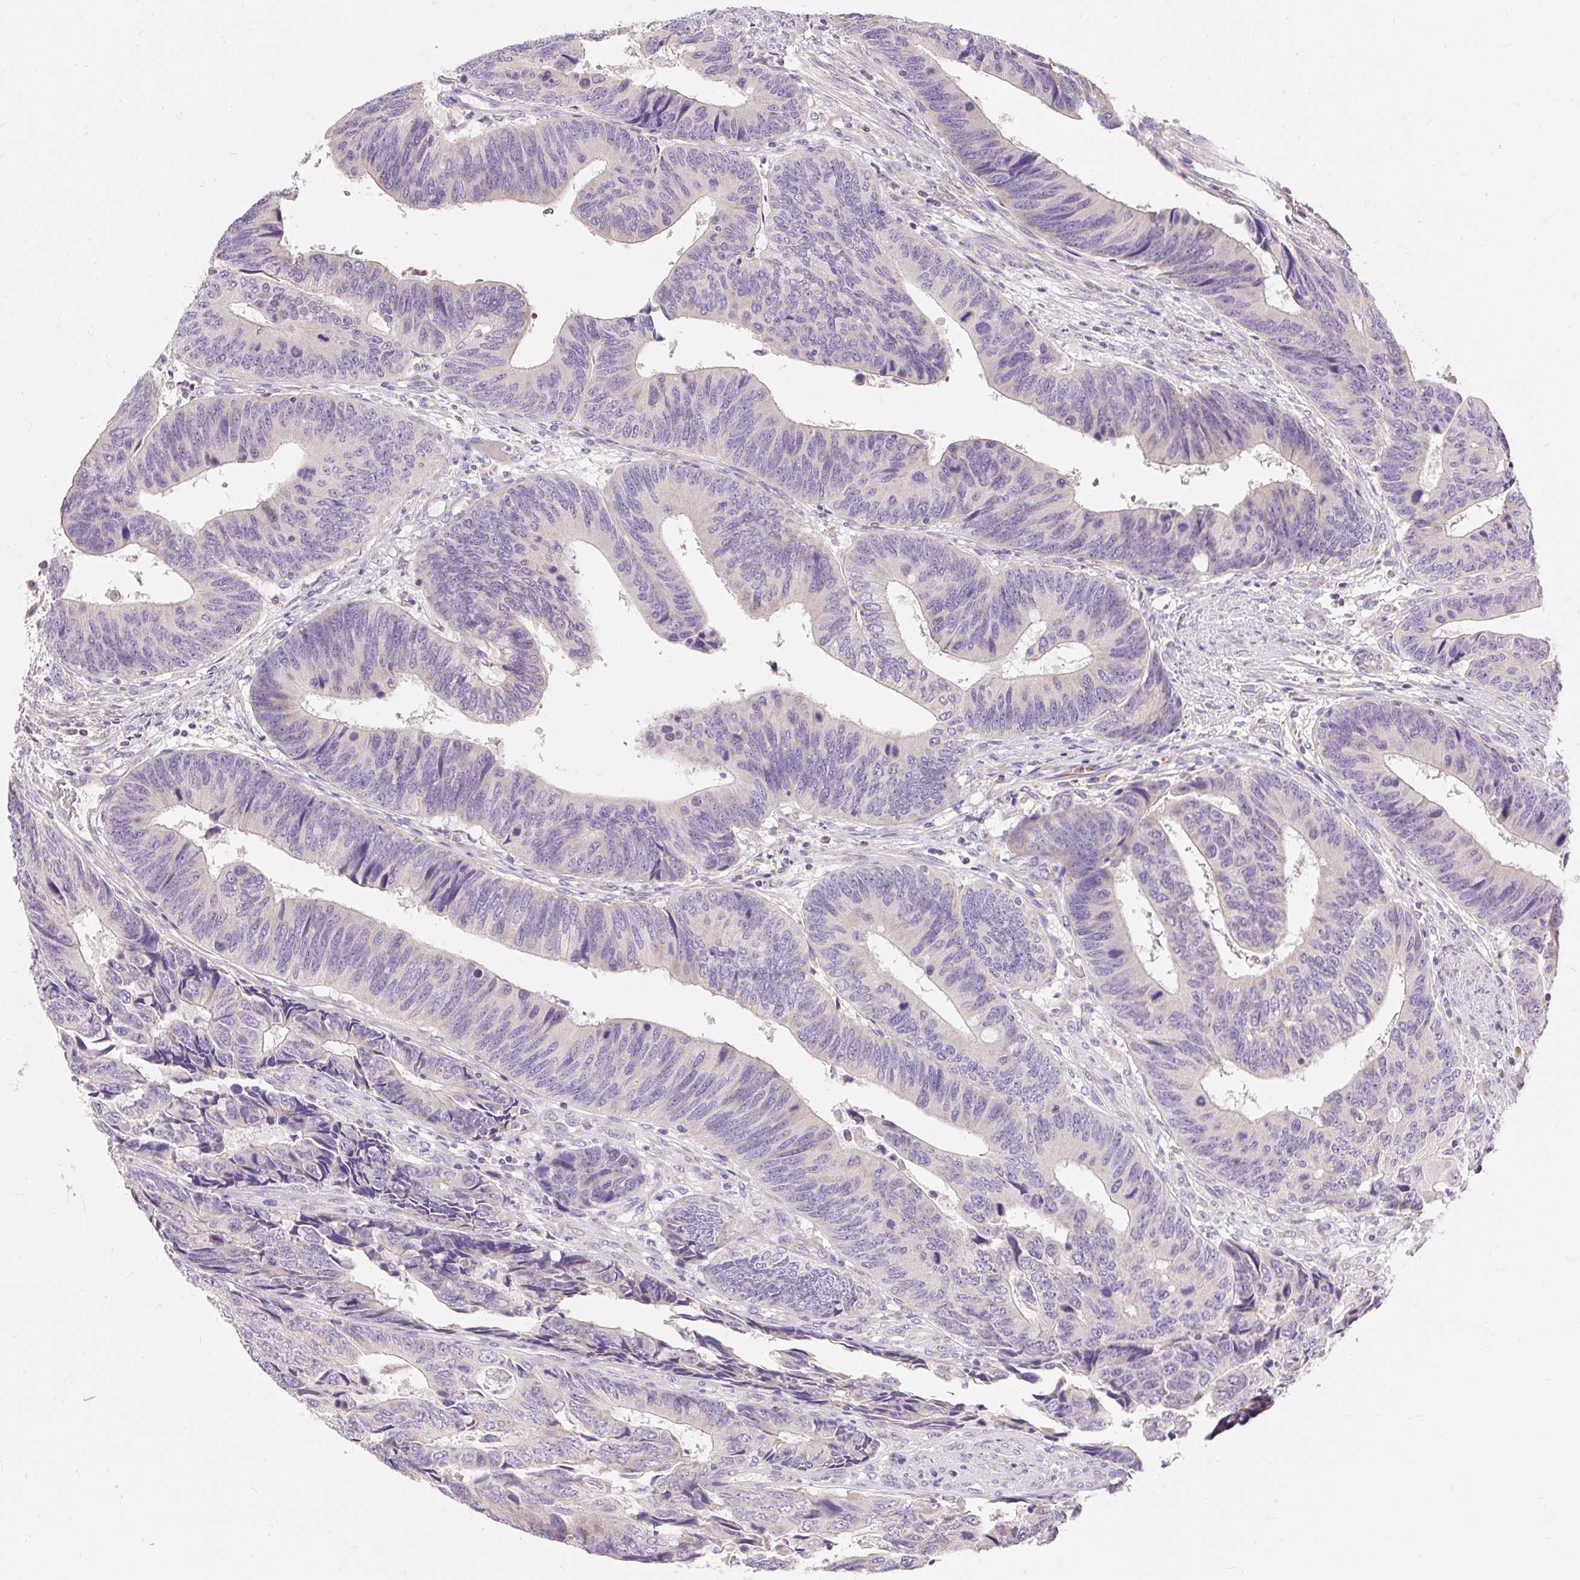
{"staining": {"intensity": "negative", "quantity": "none", "location": "none"}, "tissue": "colorectal cancer", "cell_type": "Tumor cells", "image_type": "cancer", "snomed": [{"axis": "morphology", "description": "Adenocarcinoma, NOS"}, {"axis": "topography", "description": "Colon"}], "caption": "This is an IHC photomicrograph of human colorectal cancer. There is no expression in tumor cells.", "gene": "PMAIP1", "patient": {"sex": "male", "age": 87}}